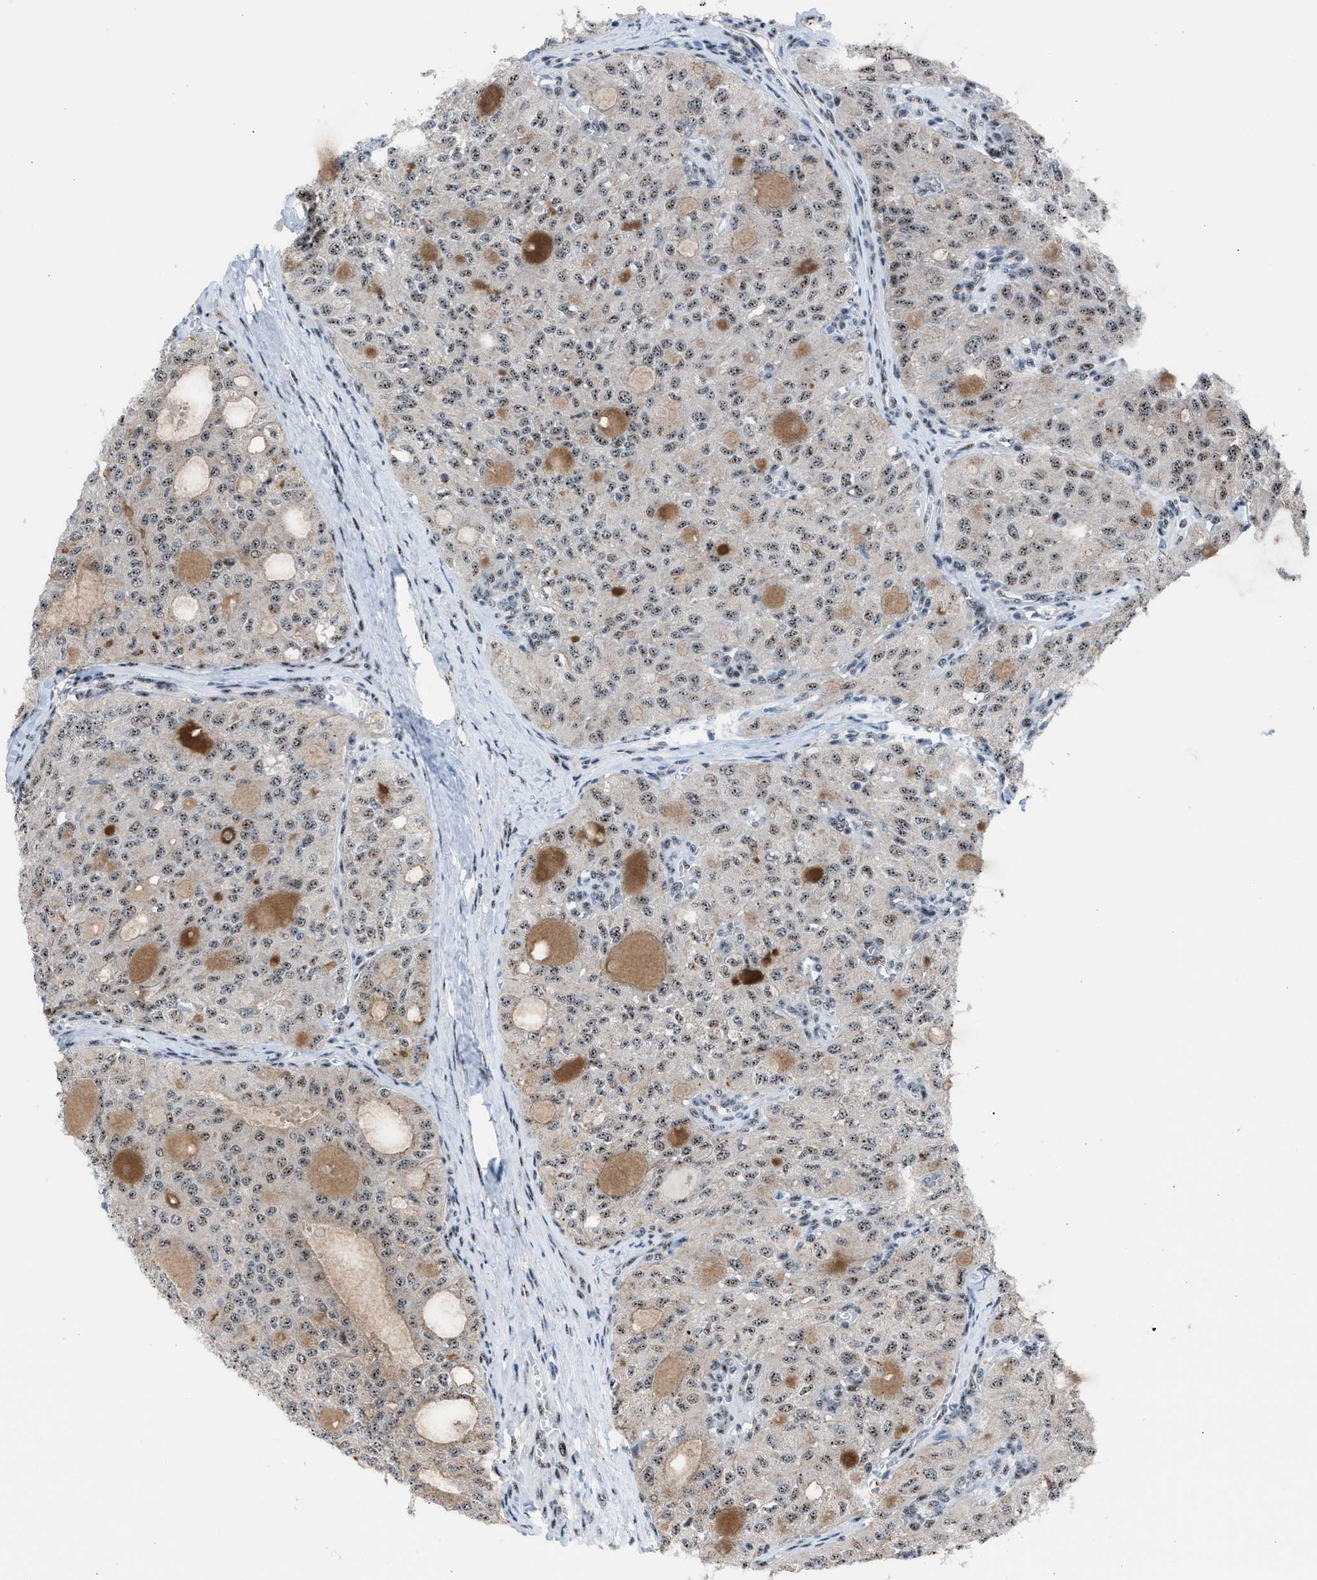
{"staining": {"intensity": "weak", "quantity": "25%-75%", "location": "nuclear"}, "tissue": "thyroid cancer", "cell_type": "Tumor cells", "image_type": "cancer", "snomed": [{"axis": "morphology", "description": "Follicular adenoma carcinoma, NOS"}, {"axis": "topography", "description": "Thyroid gland"}], "caption": "Follicular adenoma carcinoma (thyroid) was stained to show a protein in brown. There is low levels of weak nuclear staining in about 25%-75% of tumor cells.", "gene": "CENPP", "patient": {"sex": "male", "age": 75}}